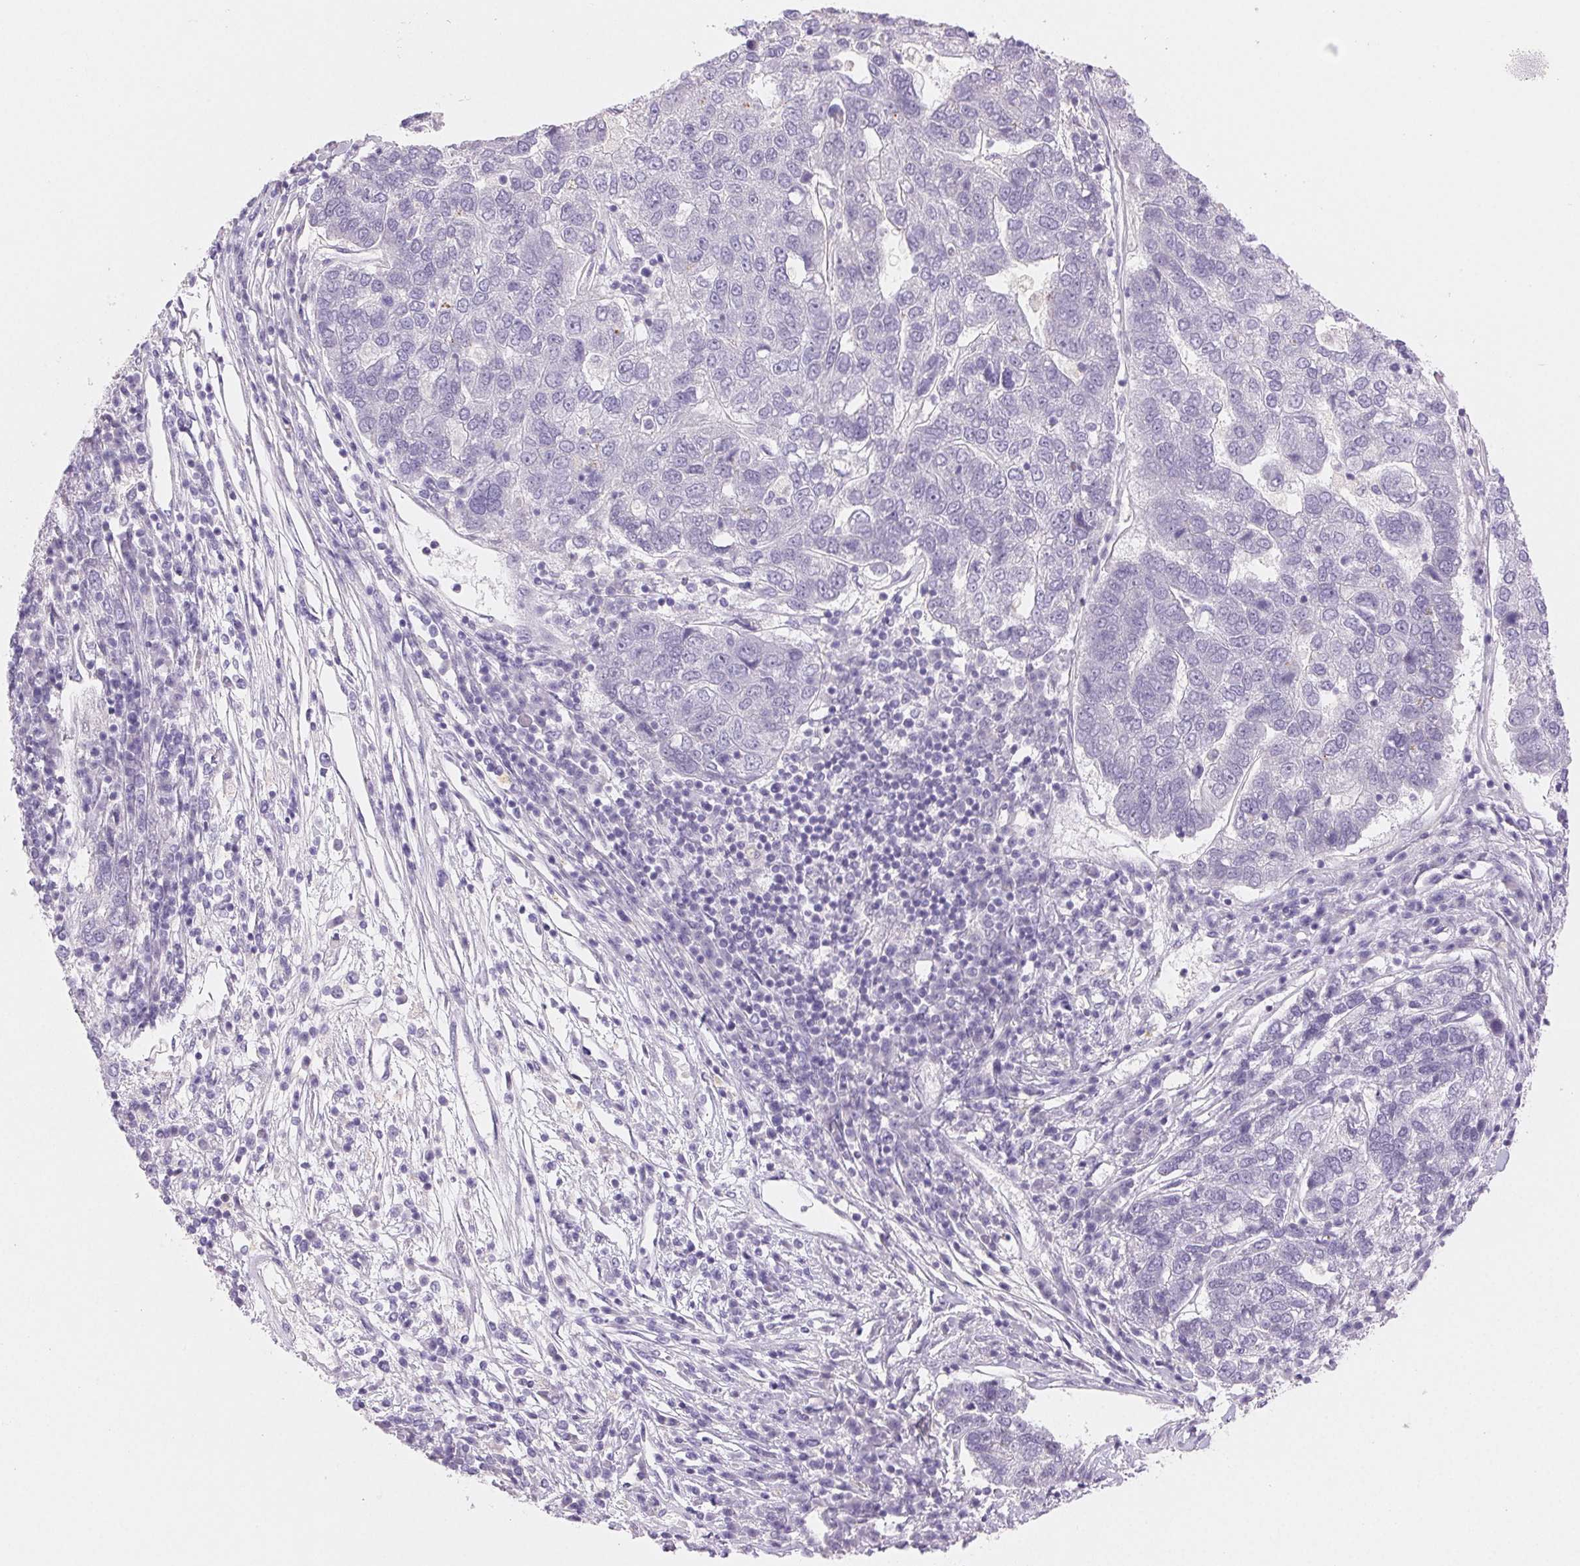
{"staining": {"intensity": "negative", "quantity": "none", "location": "none"}, "tissue": "pancreatic cancer", "cell_type": "Tumor cells", "image_type": "cancer", "snomed": [{"axis": "morphology", "description": "Adenocarcinoma, NOS"}, {"axis": "topography", "description": "Pancreas"}], "caption": "The image demonstrates no staining of tumor cells in pancreatic cancer (adenocarcinoma).", "gene": "BPIFB2", "patient": {"sex": "female", "age": 61}}